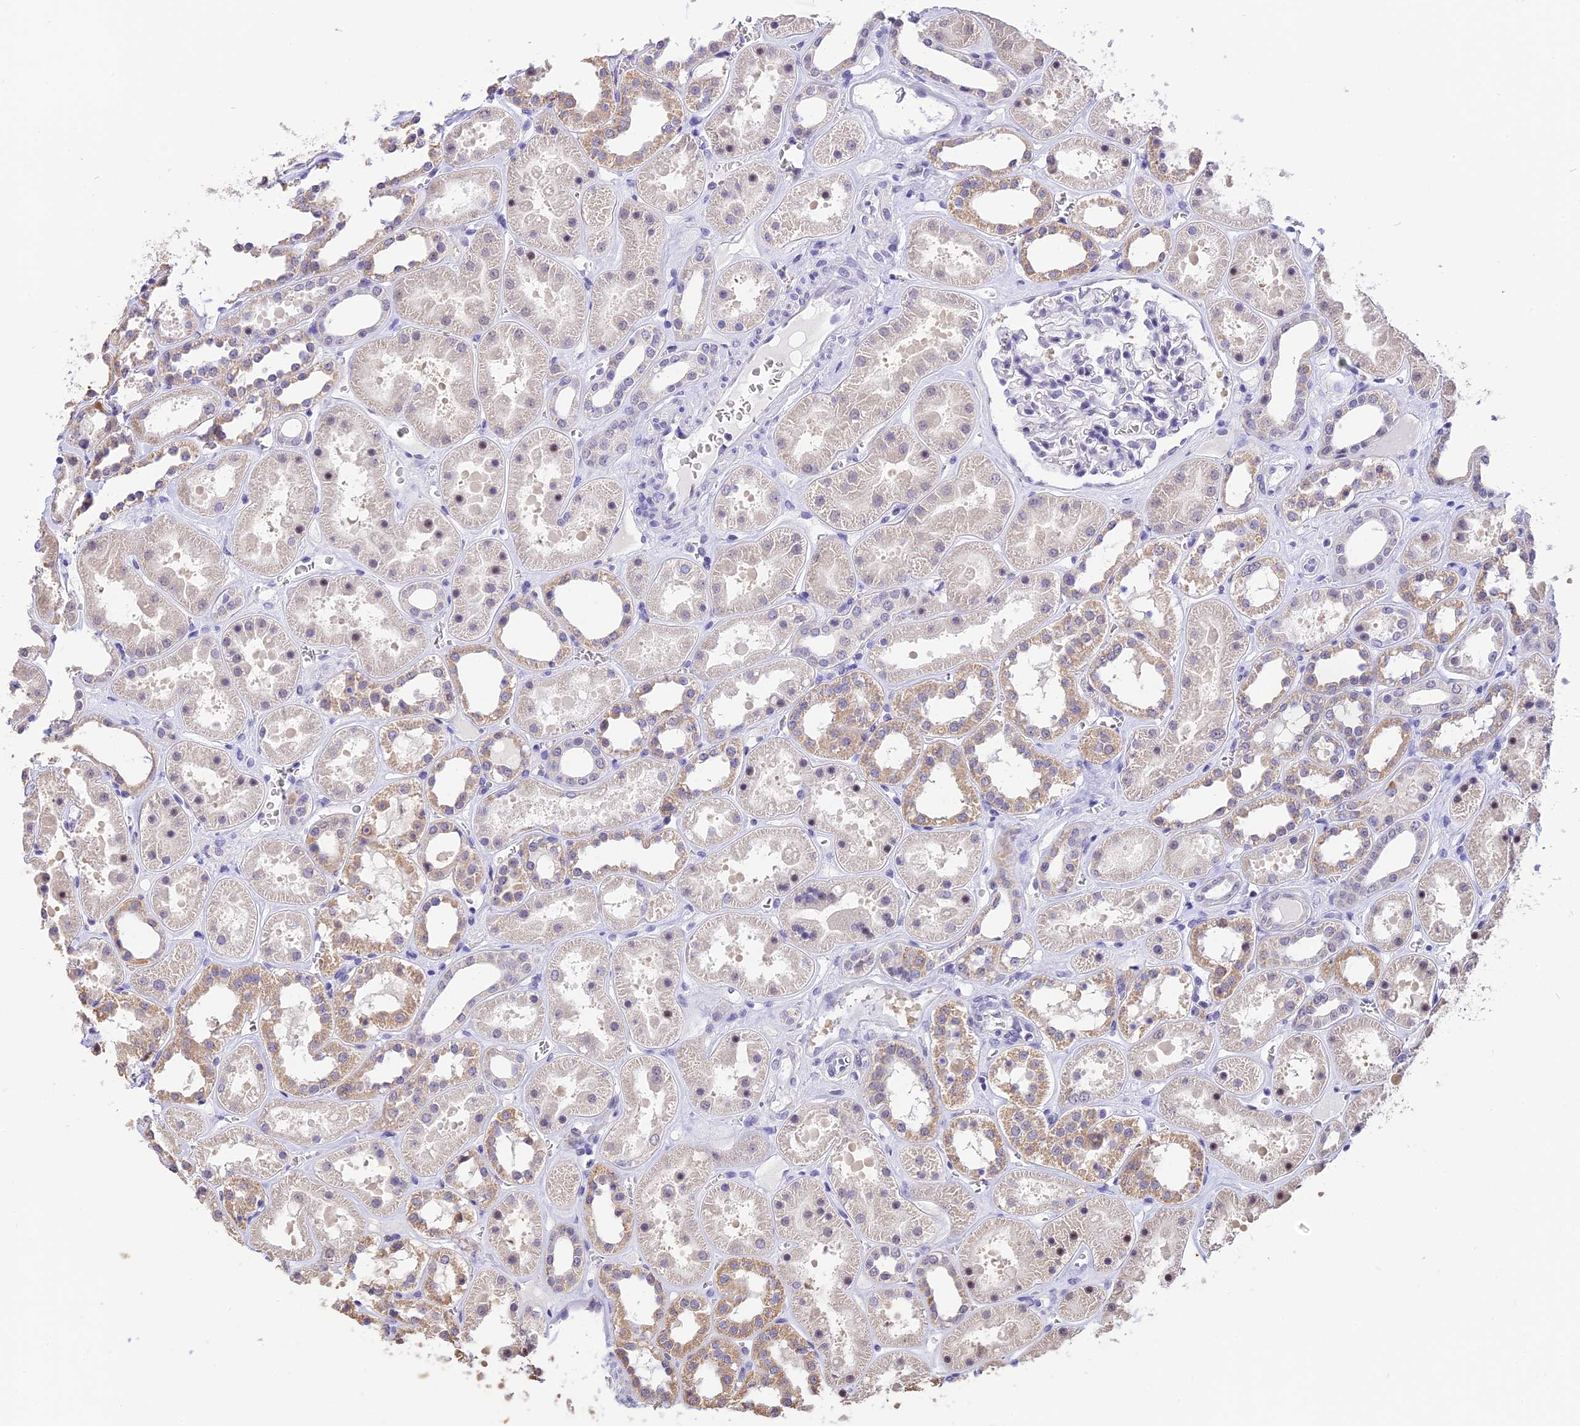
{"staining": {"intensity": "negative", "quantity": "none", "location": "none"}, "tissue": "kidney", "cell_type": "Cells in glomeruli", "image_type": "normal", "snomed": [{"axis": "morphology", "description": "Normal tissue, NOS"}, {"axis": "topography", "description": "Kidney"}], "caption": "Immunohistochemistry (IHC) image of unremarkable kidney: kidney stained with DAB (3,3'-diaminobenzidine) demonstrates no significant protein positivity in cells in glomeruli.", "gene": "AHSP", "patient": {"sex": "female", "age": 41}}